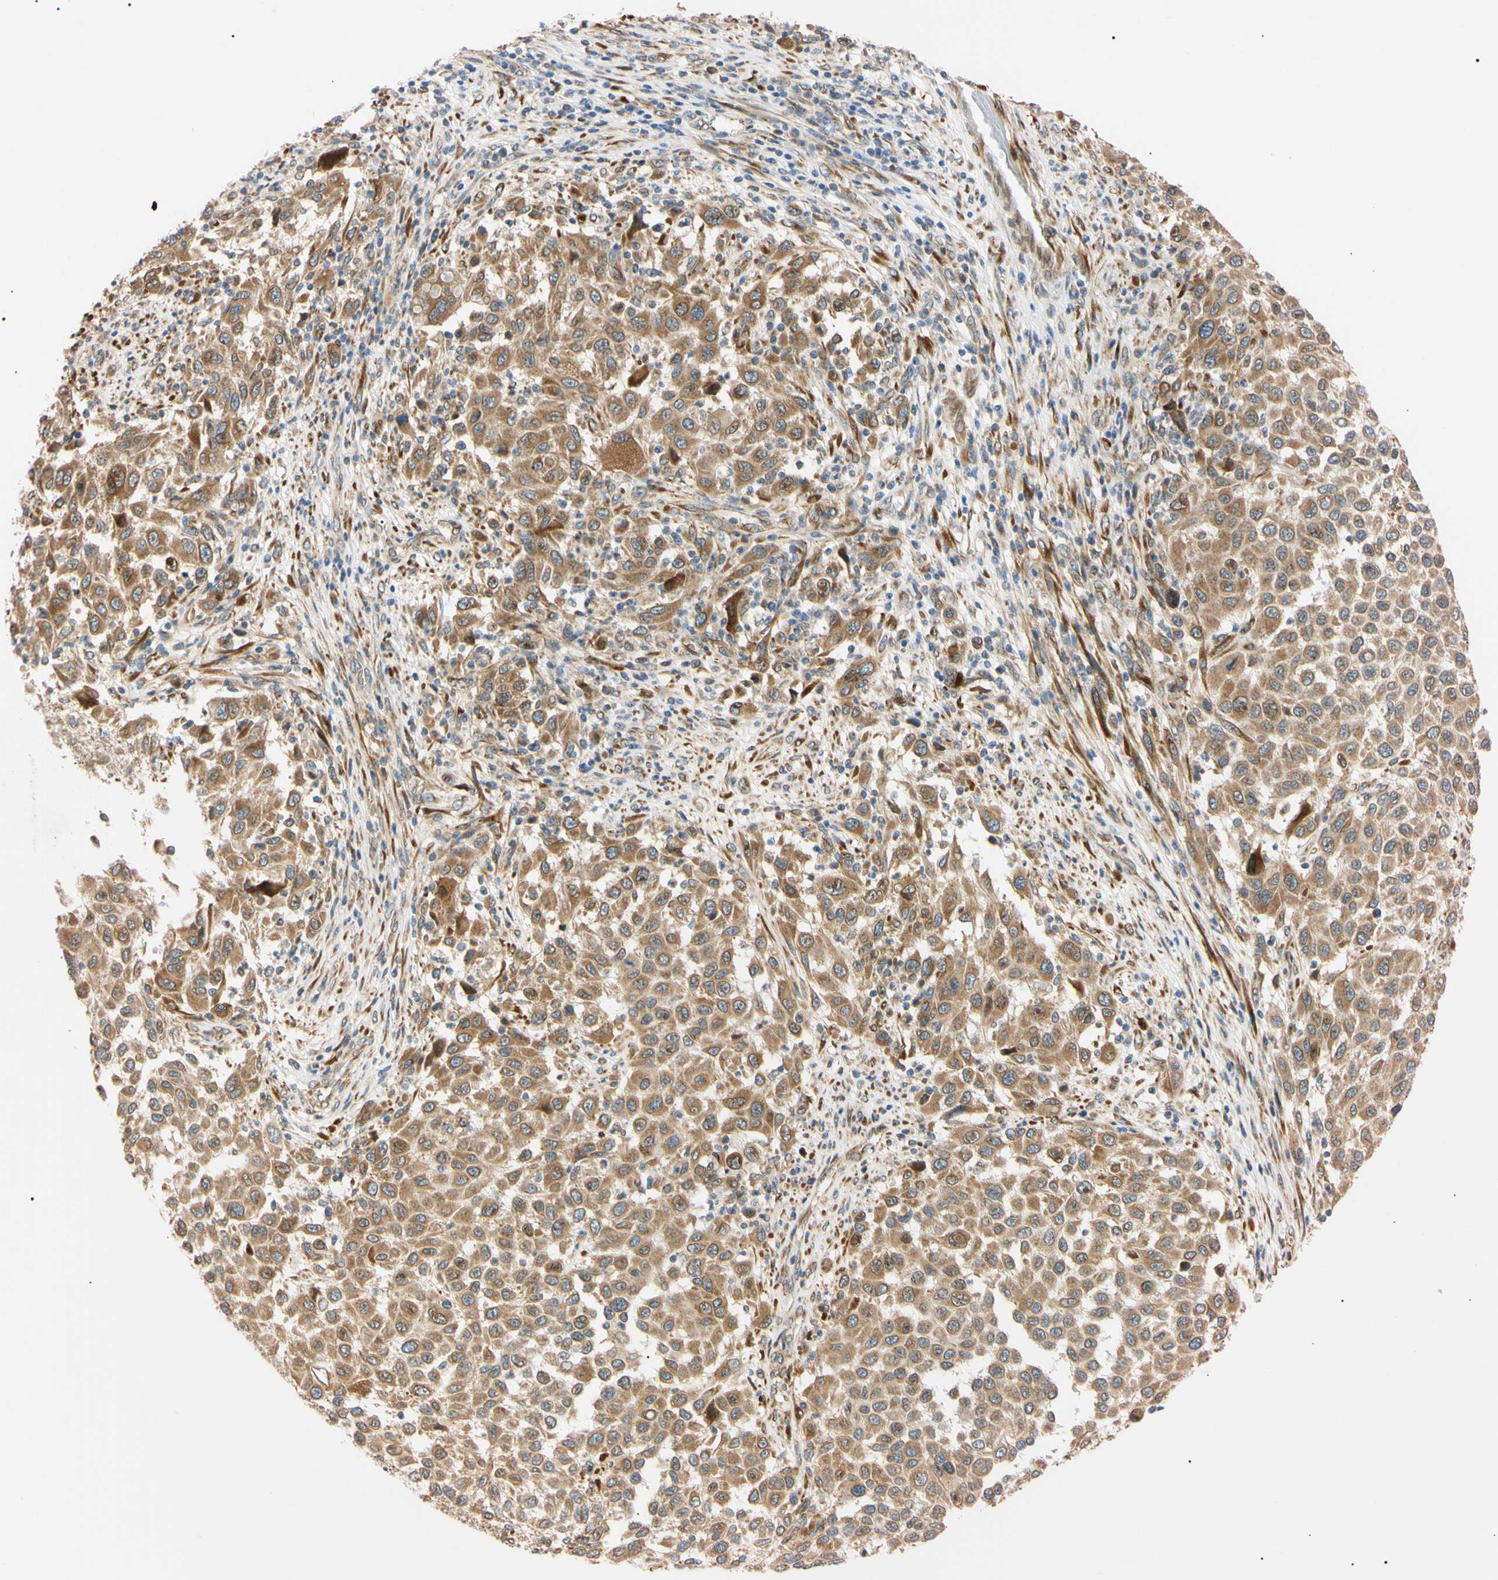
{"staining": {"intensity": "moderate", "quantity": ">75%", "location": "cytoplasmic/membranous"}, "tissue": "melanoma", "cell_type": "Tumor cells", "image_type": "cancer", "snomed": [{"axis": "morphology", "description": "Malignant melanoma, Metastatic site"}, {"axis": "topography", "description": "Lymph node"}], "caption": "High-power microscopy captured an immunohistochemistry histopathology image of melanoma, revealing moderate cytoplasmic/membranous positivity in about >75% of tumor cells.", "gene": "IER3IP1", "patient": {"sex": "male", "age": 61}}